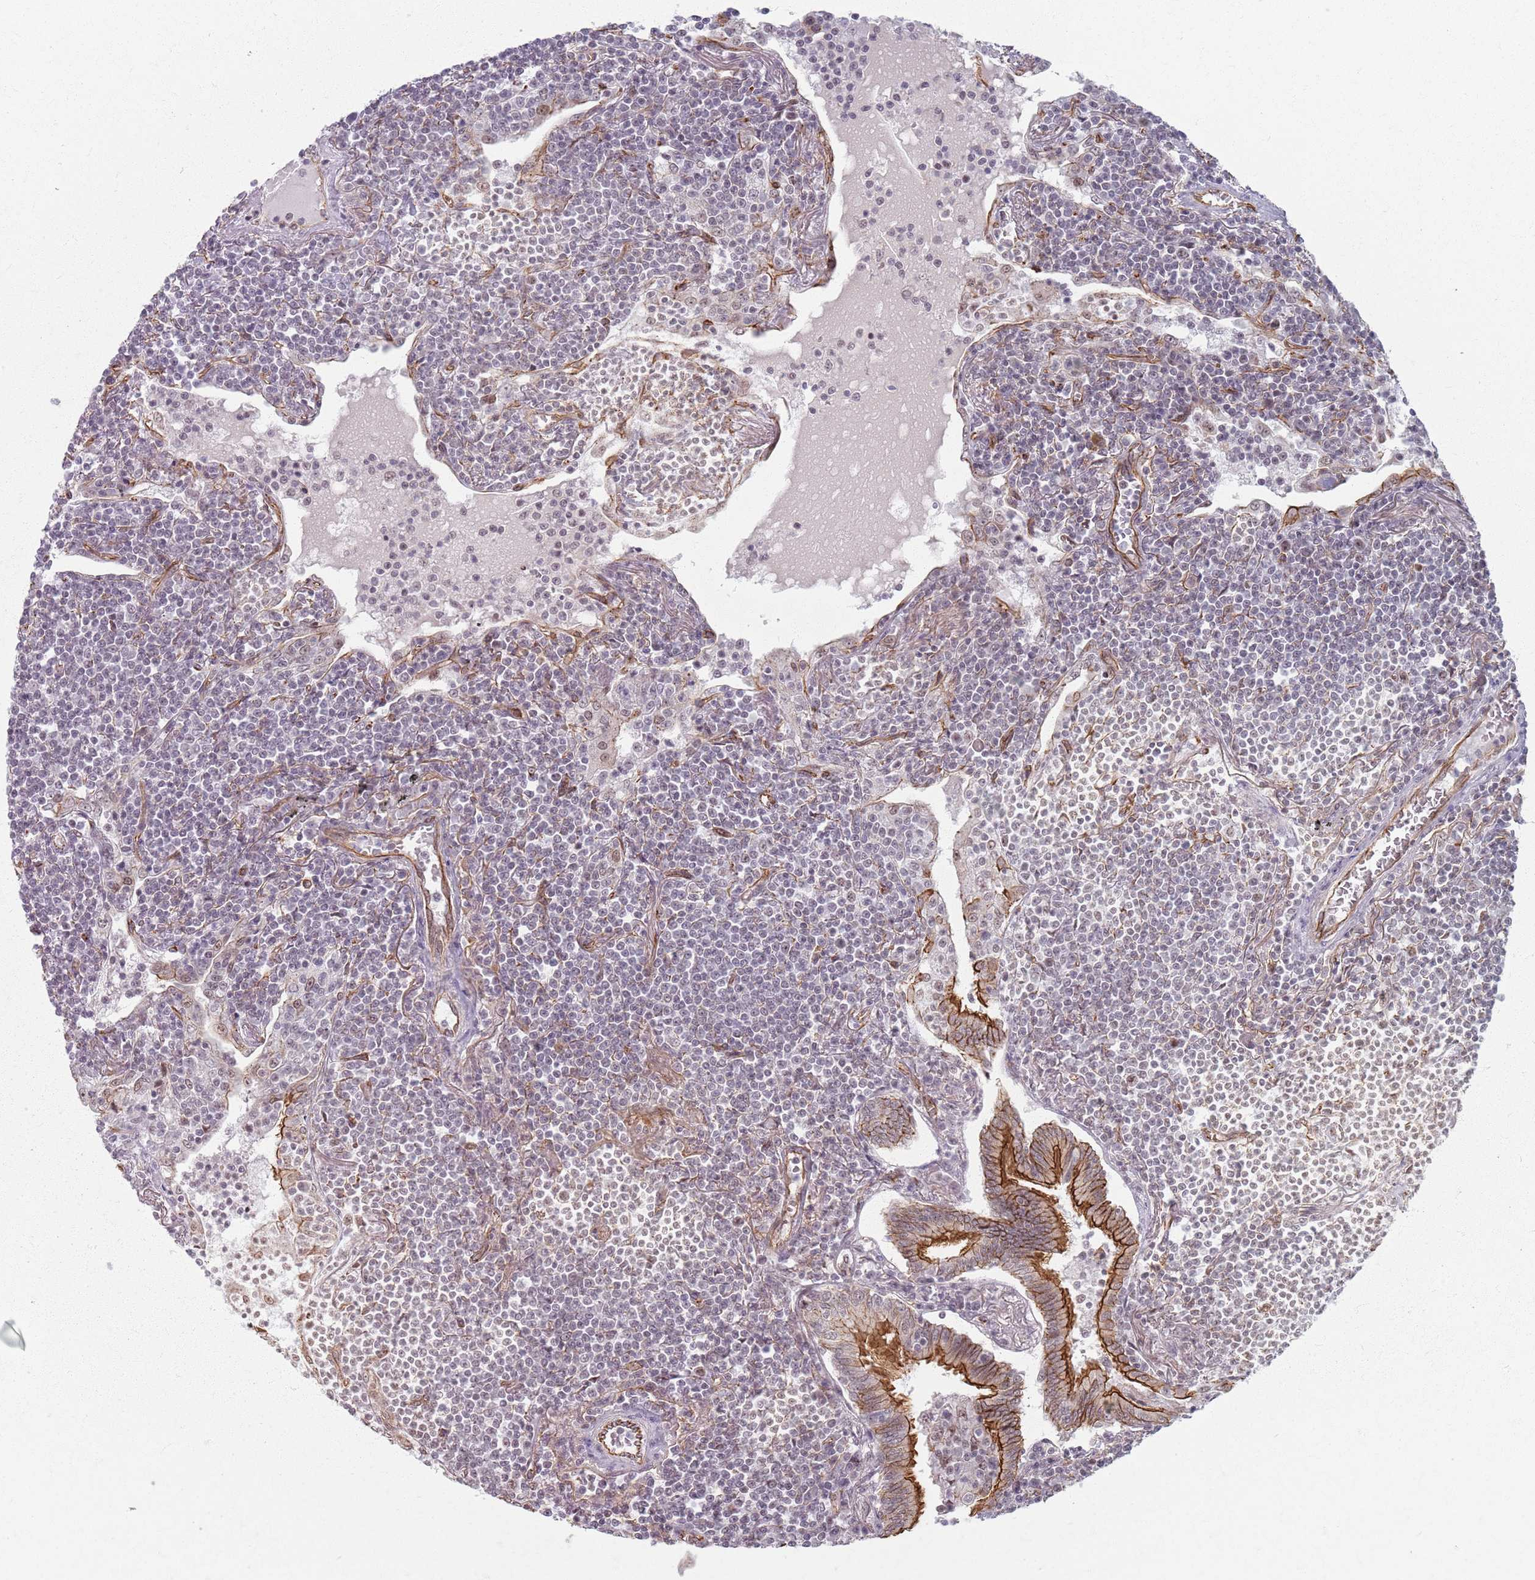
{"staining": {"intensity": "negative", "quantity": "none", "location": "none"}, "tissue": "lymphoma", "cell_type": "Tumor cells", "image_type": "cancer", "snomed": [{"axis": "morphology", "description": "Malignant lymphoma, non-Hodgkin's type, Low grade"}, {"axis": "topography", "description": "Lung"}], "caption": "DAB immunohistochemical staining of low-grade malignant lymphoma, non-Hodgkin's type displays no significant expression in tumor cells.", "gene": "KCNA5", "patient": {"sex": "female", "age": 71}}